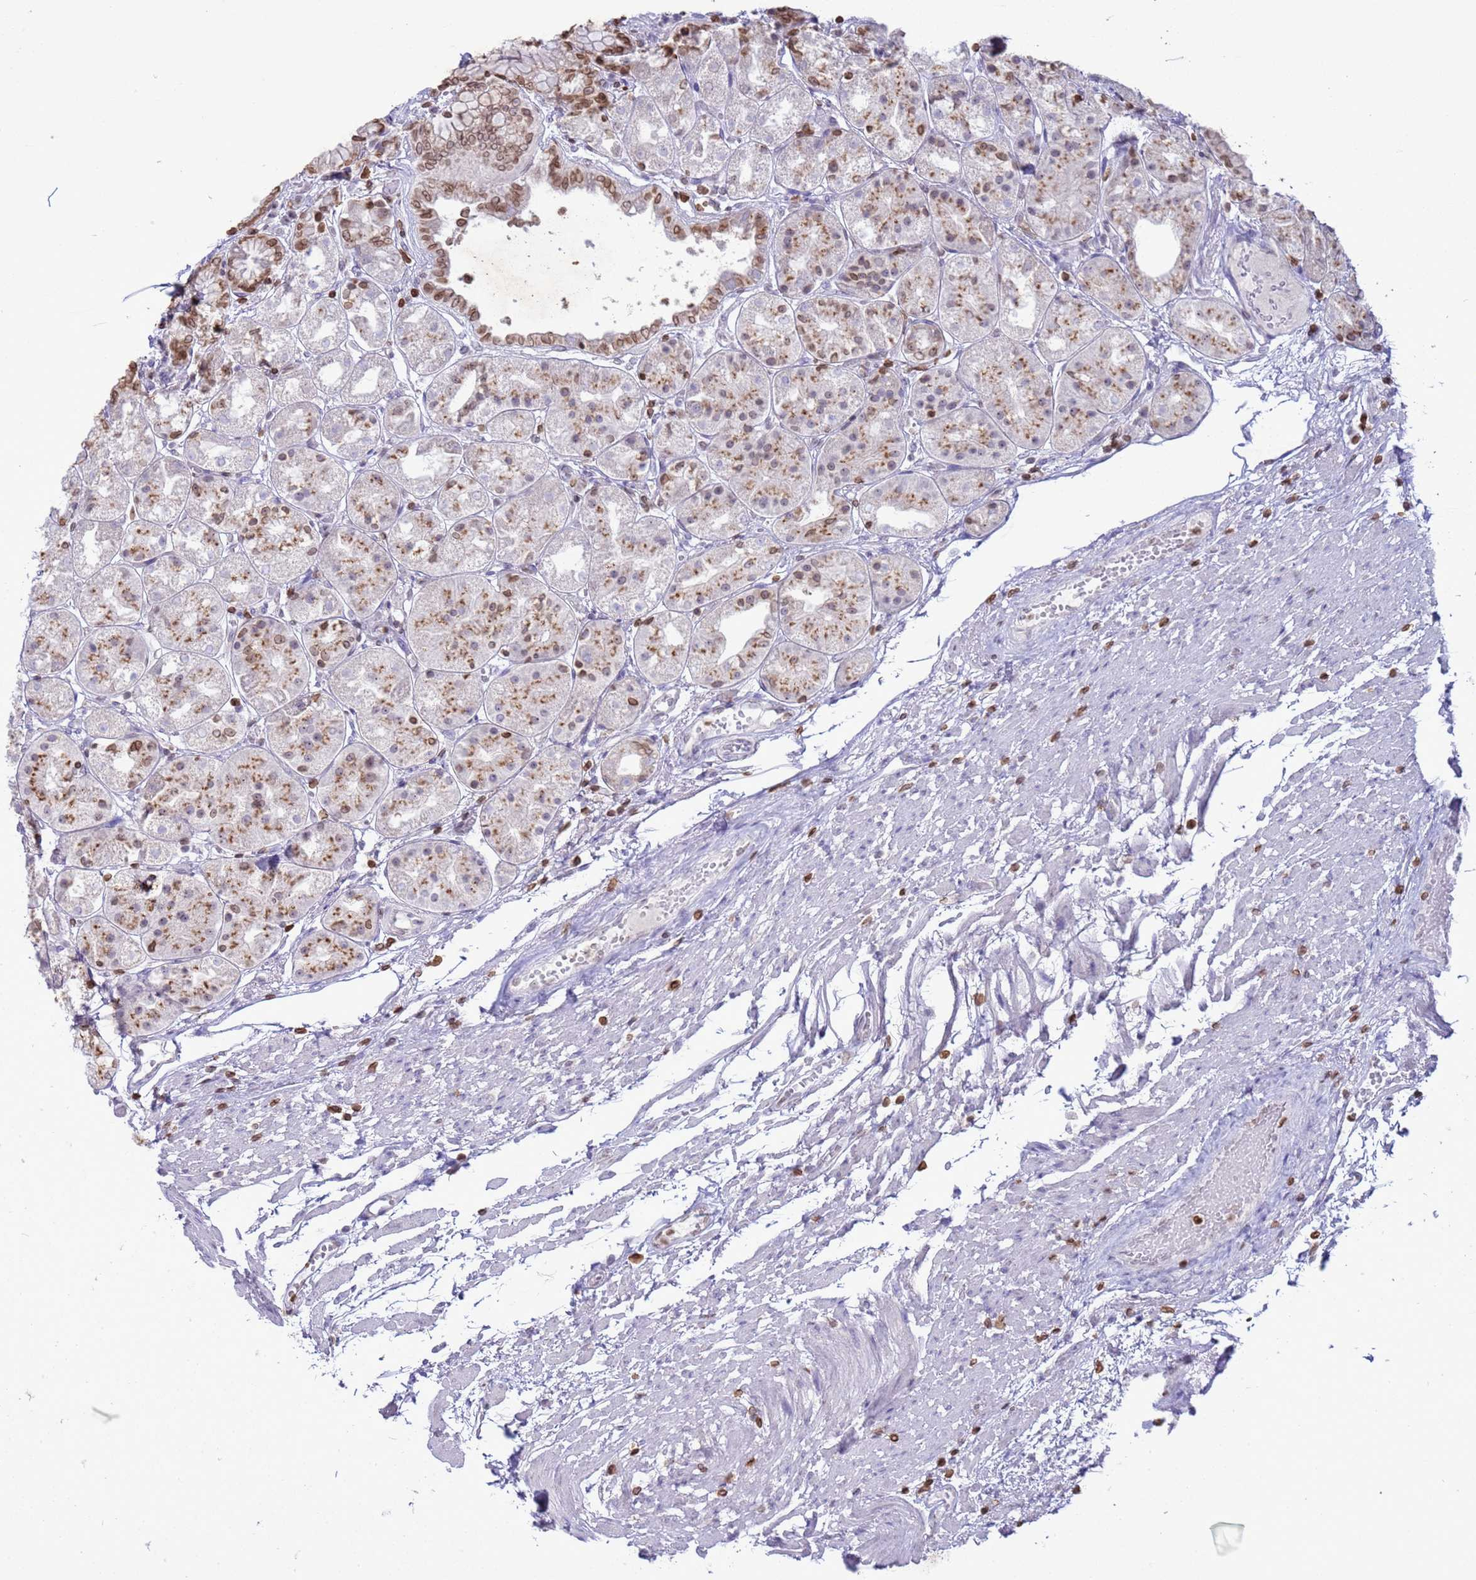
{"staining": {"intensity": "moderate", "quantity": "25%-75%", "location": "cytoplasmic/membranous"}, "tissue": "stomach", "cell_type": "Glandular cells", "image_type": "normal", "snomed": [{"axis": "morphology", "description": "Normal tissue, NOS"}, {"axis": "topography", "description": "Stomach, upper"}], "caption": "An image showing moderate cytoplasmic/membranous positivity in approximately 25%-75% of glandular cells in normal stomach, as visualized by brown immunohistochemical staining.", "gene": "DHX37", "patient": {"sex": "male", "age": 72}}